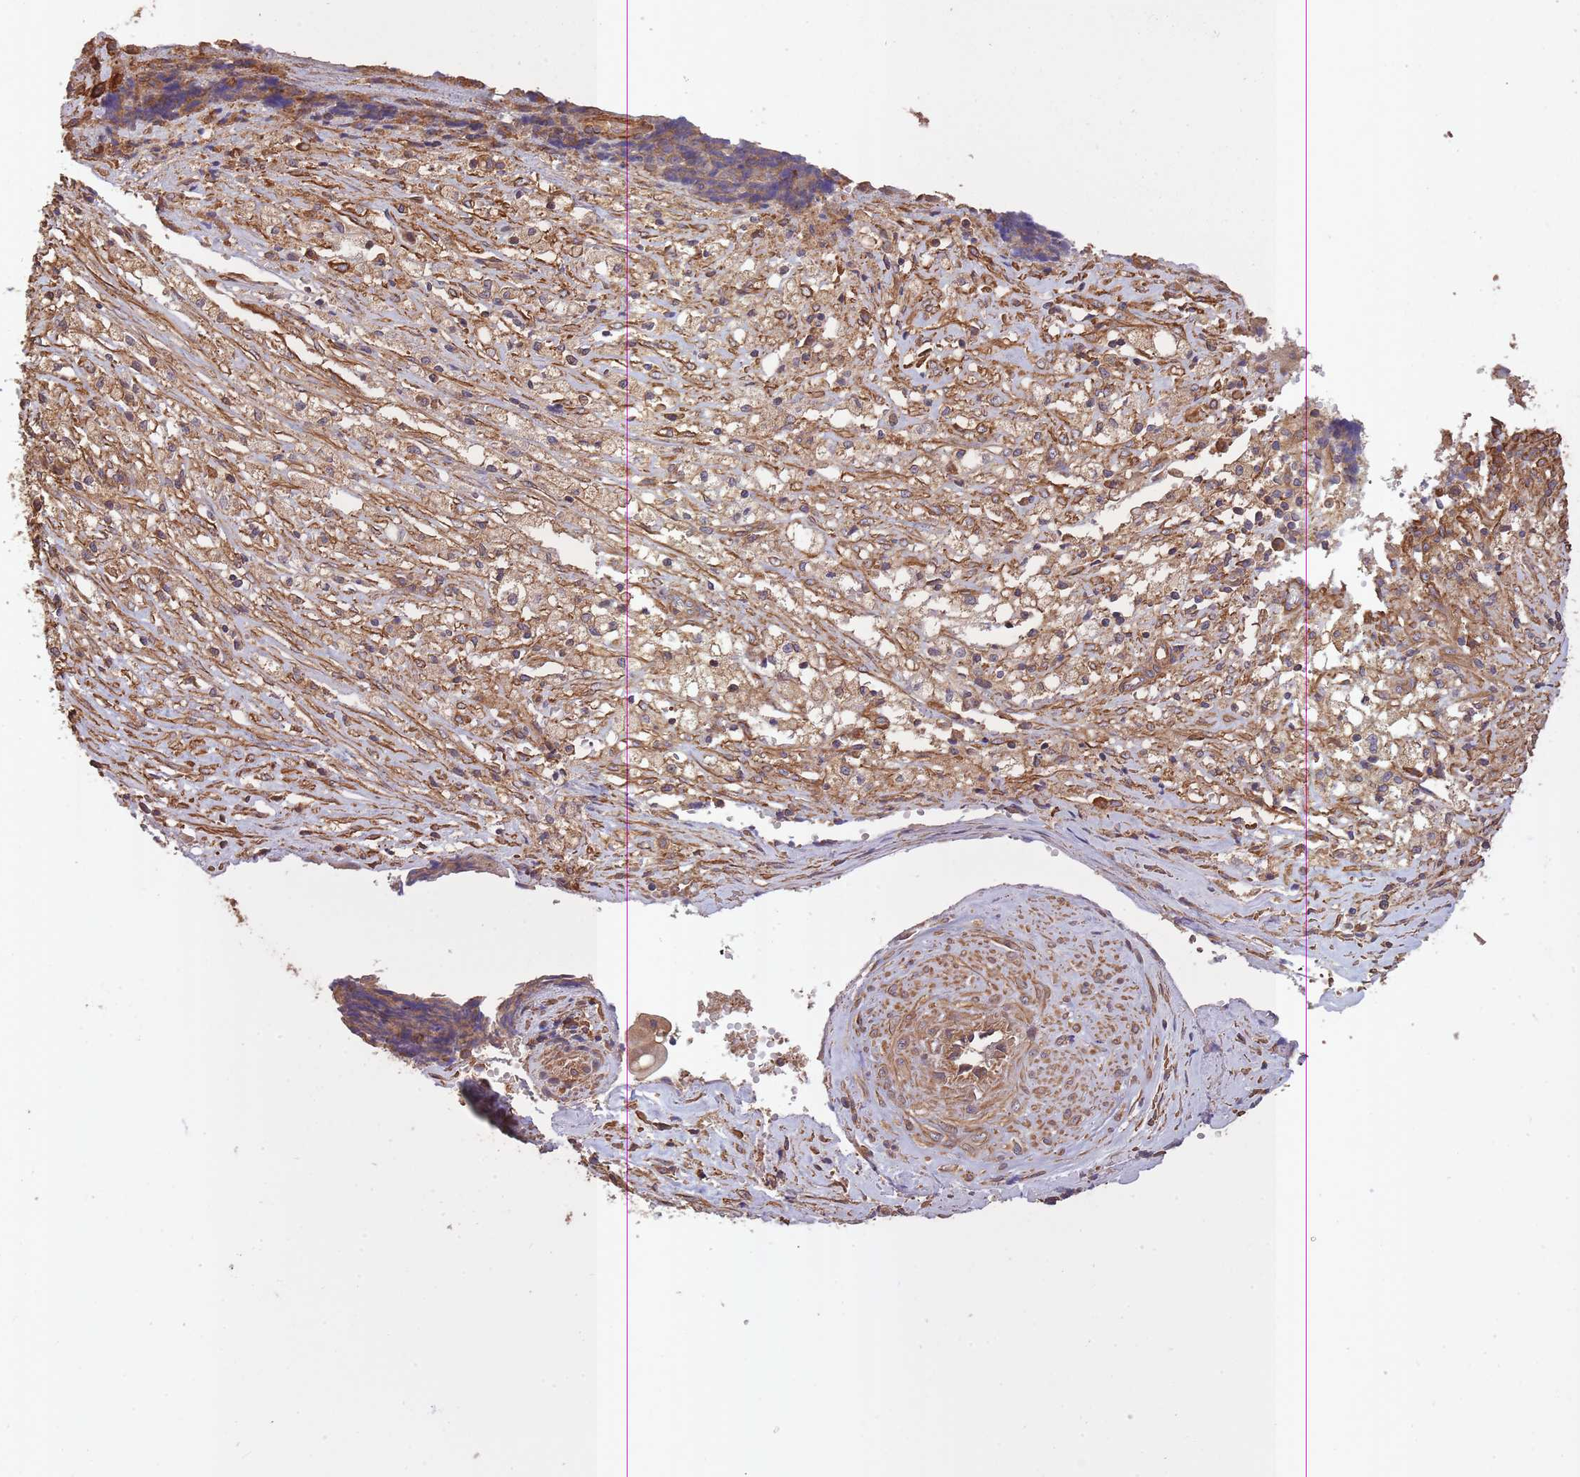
{"staining": {"intensity": "moderate", "quantity": ">75%", "location": "cytoplasmic/membranous"}, "tissue": "ovarian cancer", "cell_type": "Tumor cells", "image_type": "cancer", "snomed": [{"axis": "morphology", "description": "Carcinoma, endometroid"}, {"axis": "topography", "description": "Ovary"}], "caption": "A medium amount of moderate cytoplasmic/membranous expression is present in approximately >75% of tumor cells in endometroid carcinoma (ovarian) tissue.", "gene": "ARMH3", "patient": {"sex": "female", "age": 42}}